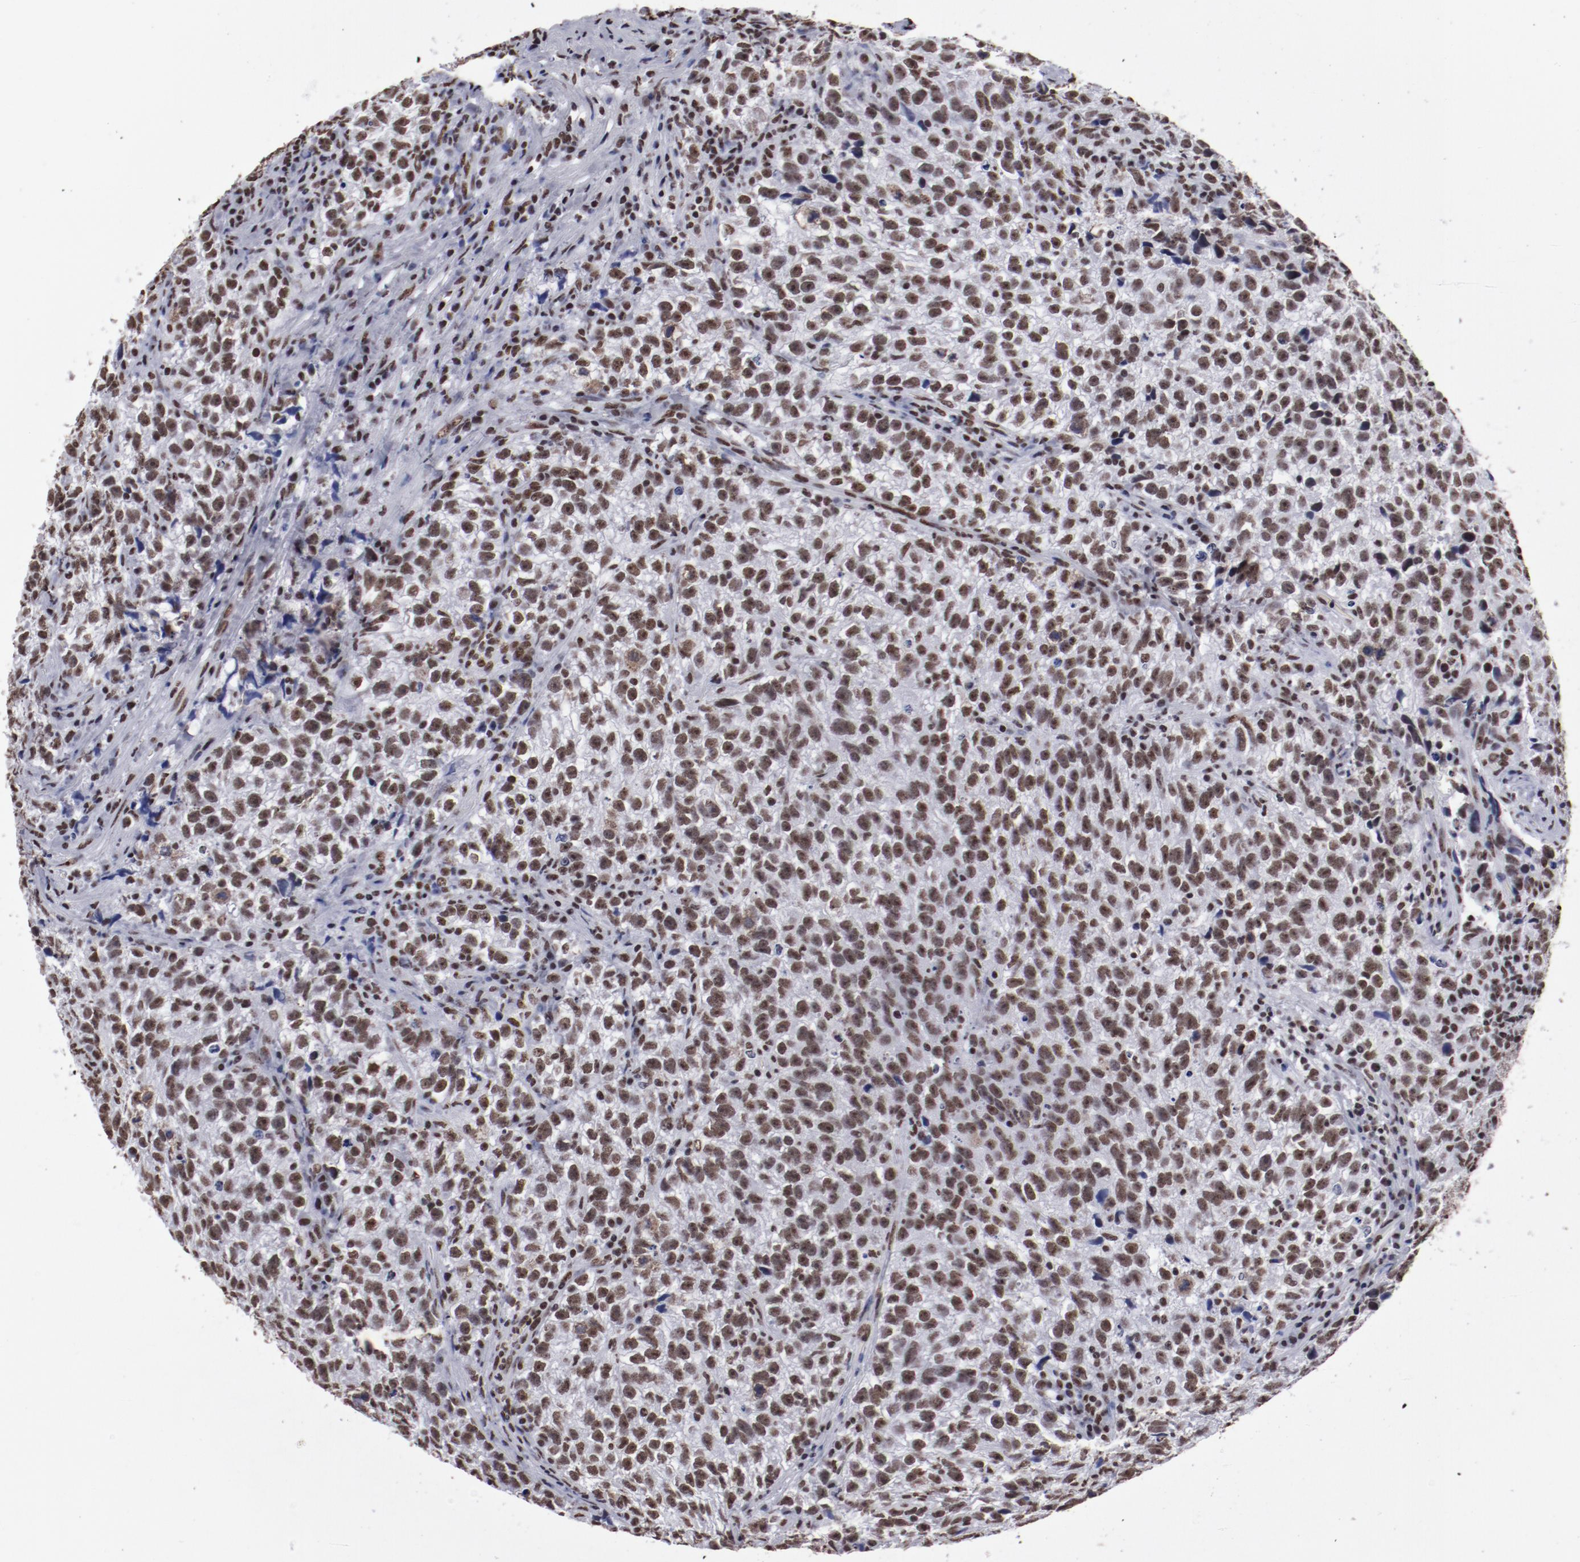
{"staining": {"intensity": "strong", "quantity": ">75%", "location": "nuclear"}, "tissue": "testis cancer", "cell_type": "Tumor cells", "image_type": "cancer", "snomed": [{"axis": "morphology", "description": "Seminoma, NOS"}, {"axis": "topography", "description": "Testis"}], "caption": "Immunohistochemical staining of testis cancer shows strong nuclear protein positivity in about >75% of tumor cells.", "gene": "HNRNPA2B1", "patient": {"sex": "male", "age": 38}}